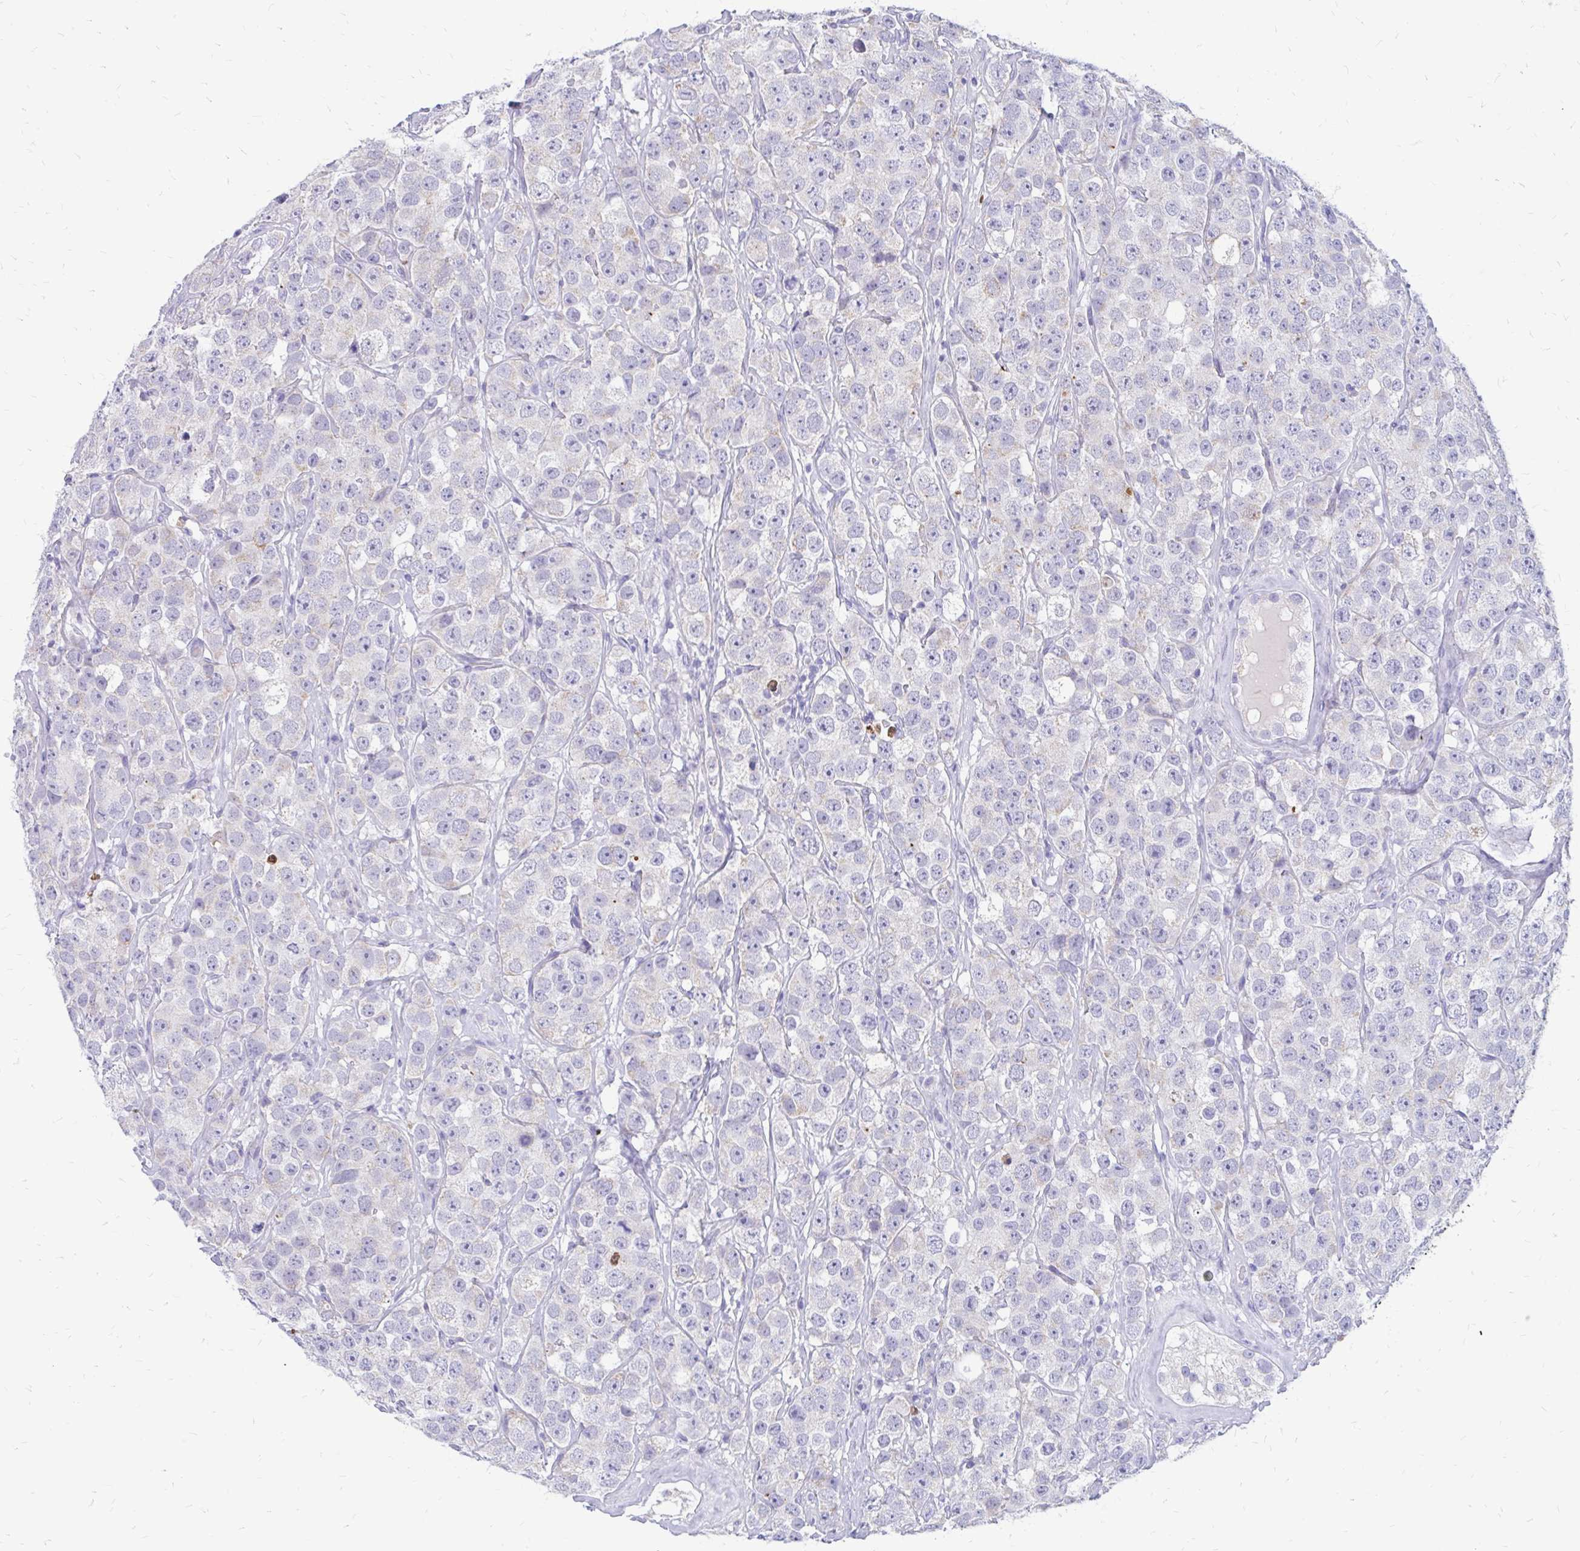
{"staining": {"intensity": "negative", "quantity": "none", "location": "none"}, "tissue": "testis cancer", "cell_type": "Tumor cells", "image_type": "cancer", "snomed": [{"axis": "morphology", "description": "Seminoma, NOS"}, {"axis": "topography", "description": "Testis"}], "caption": "Tumor cells show no significant expression in seminoma (testis).", "gene": "IGSF5", "patient": {"sex": "male", "age": 28}}